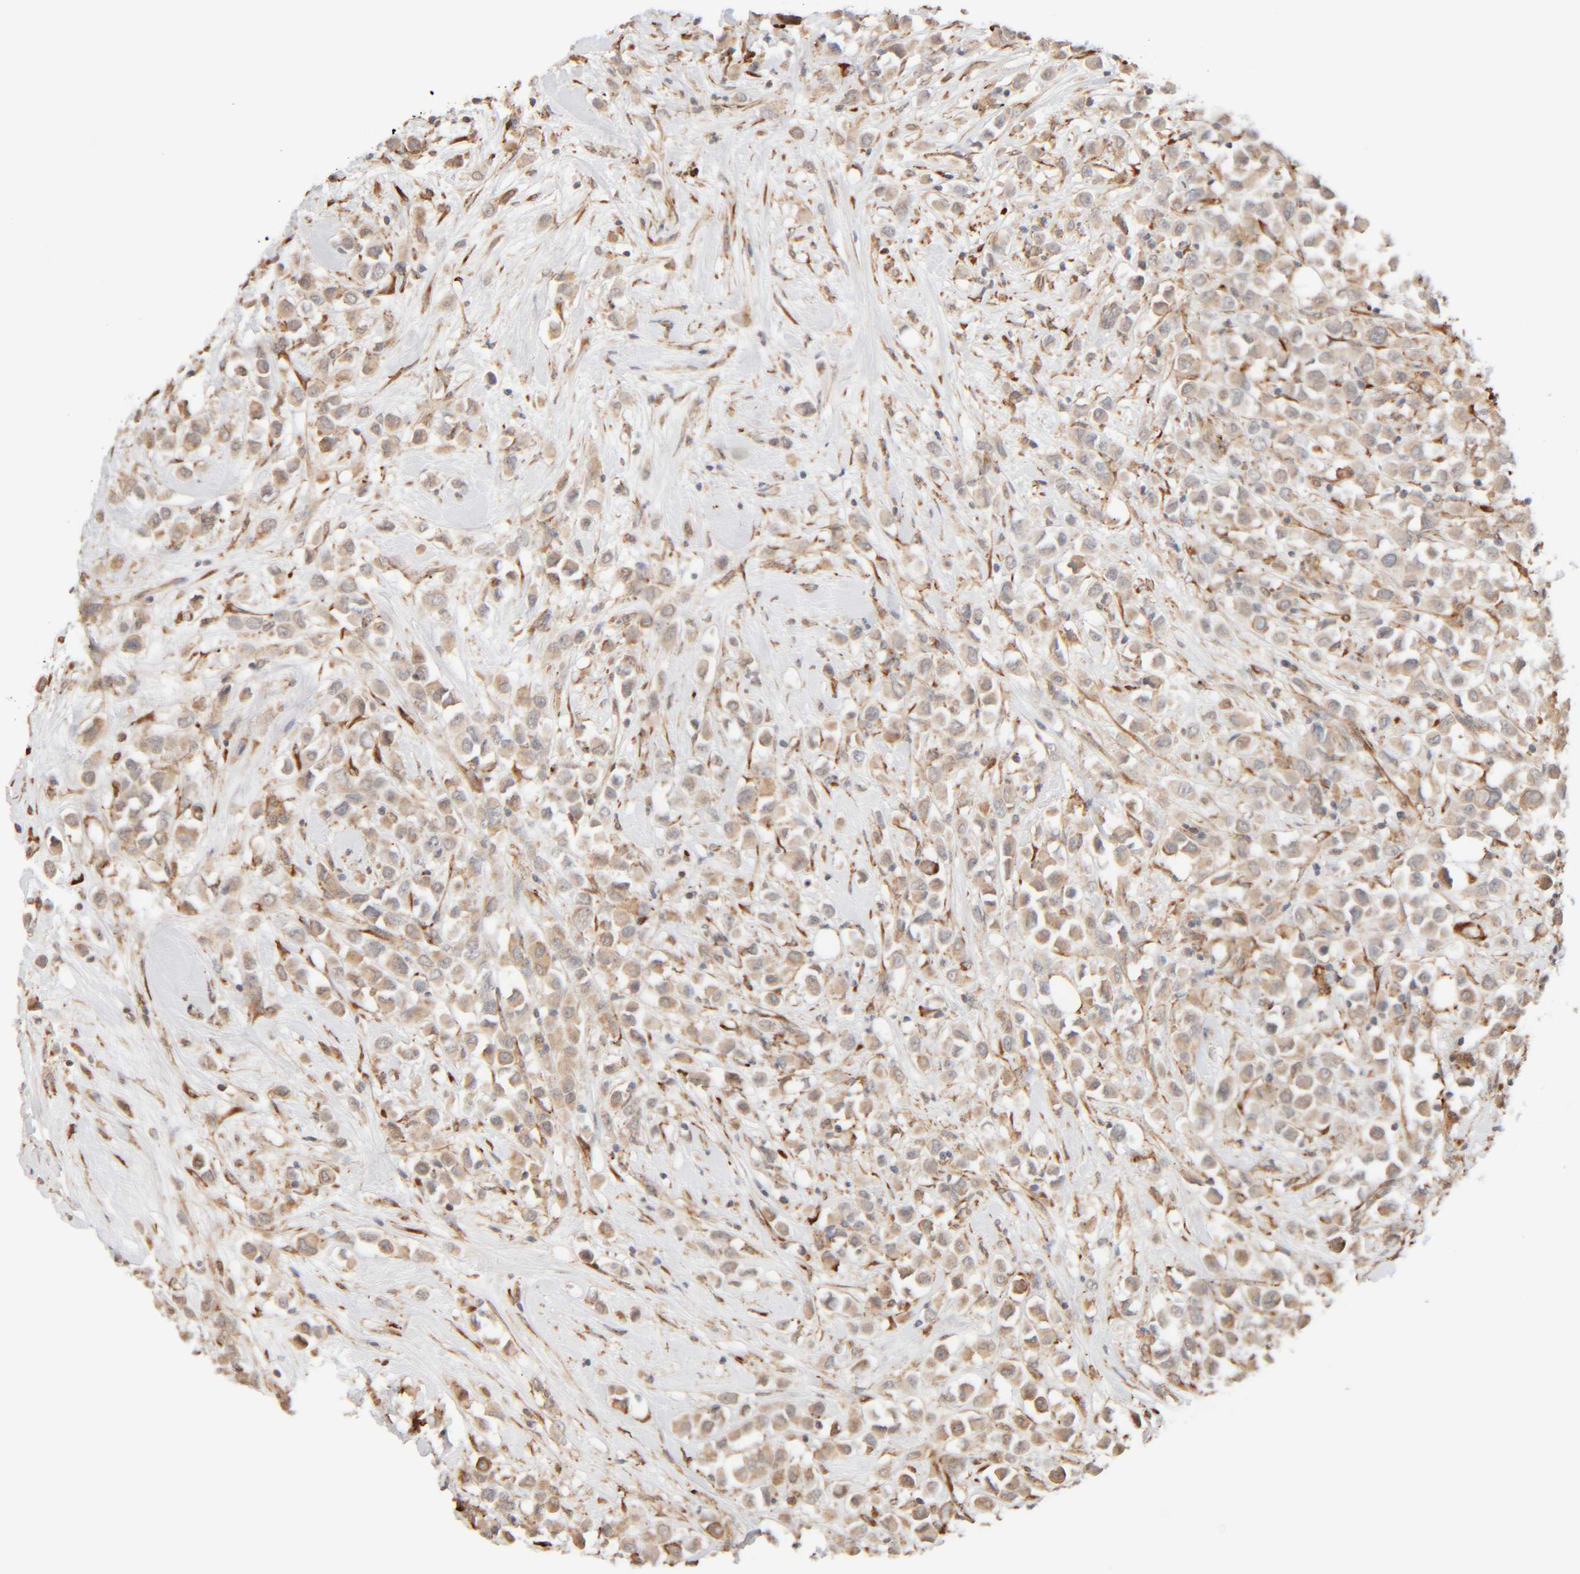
{"staining": {"intensity": "weak", "quantity": ">75%", "location": "cytoplasmic/membranous"}, "tissue": "breast cancer", "cell_type": "Tumor cells", "image_type": "cancer", "snomed": [{"axis": "morphology", "description": "Duct carcinoma"}, {"axis": "topography", "description": "Breast"}], "caption": "IHC photomicrograph of human breast cancer stained for a protein (brown), which demonstrates low levels of weak cytoplasmic/membranous positivity in approximately >75% of tumor cells.", "gene": "INTS1", "patient": {"sex": "female", "age": 61}}